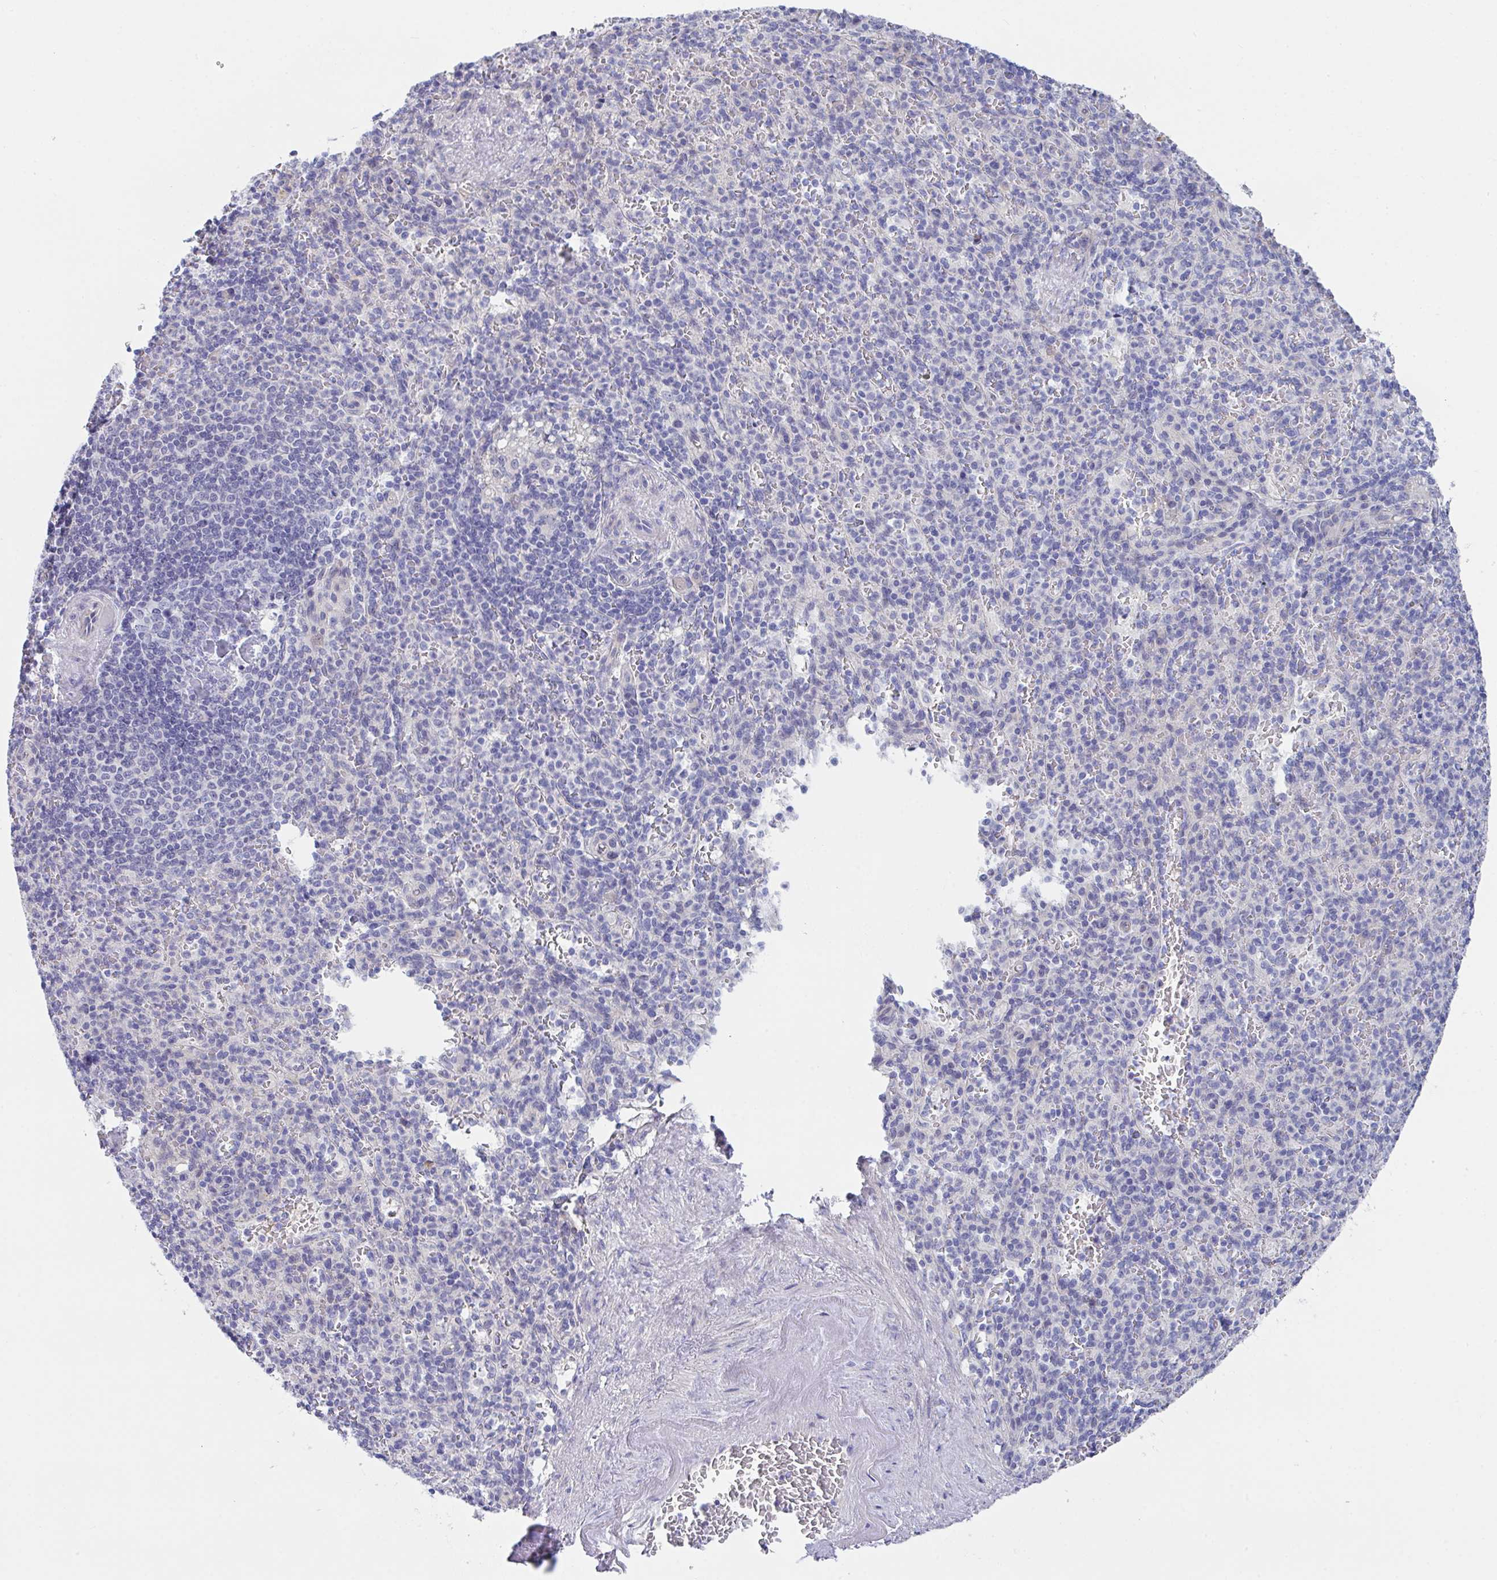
{"staining": {"intensity": "negative", "quantity": "none", "location": "none"}, "tissue": "spleen", "cell_type": "Cells in red pulp", "image_type": "normal", "snomed": [{"axis": "morphology", "description": "Normal tissue, NOS"}, {"axis": "topography", "description": "Spleen"}], "caption": "This is a image of immunohistochemistry (IHC) staining of benign spleen, which shows no staining in cells in red pulp. (DAB immunohistochemistry visualized using brightfield microscopy, high magnification).", "gene": "FBXO47", "patient": {"sex": "female", "age": 74}}